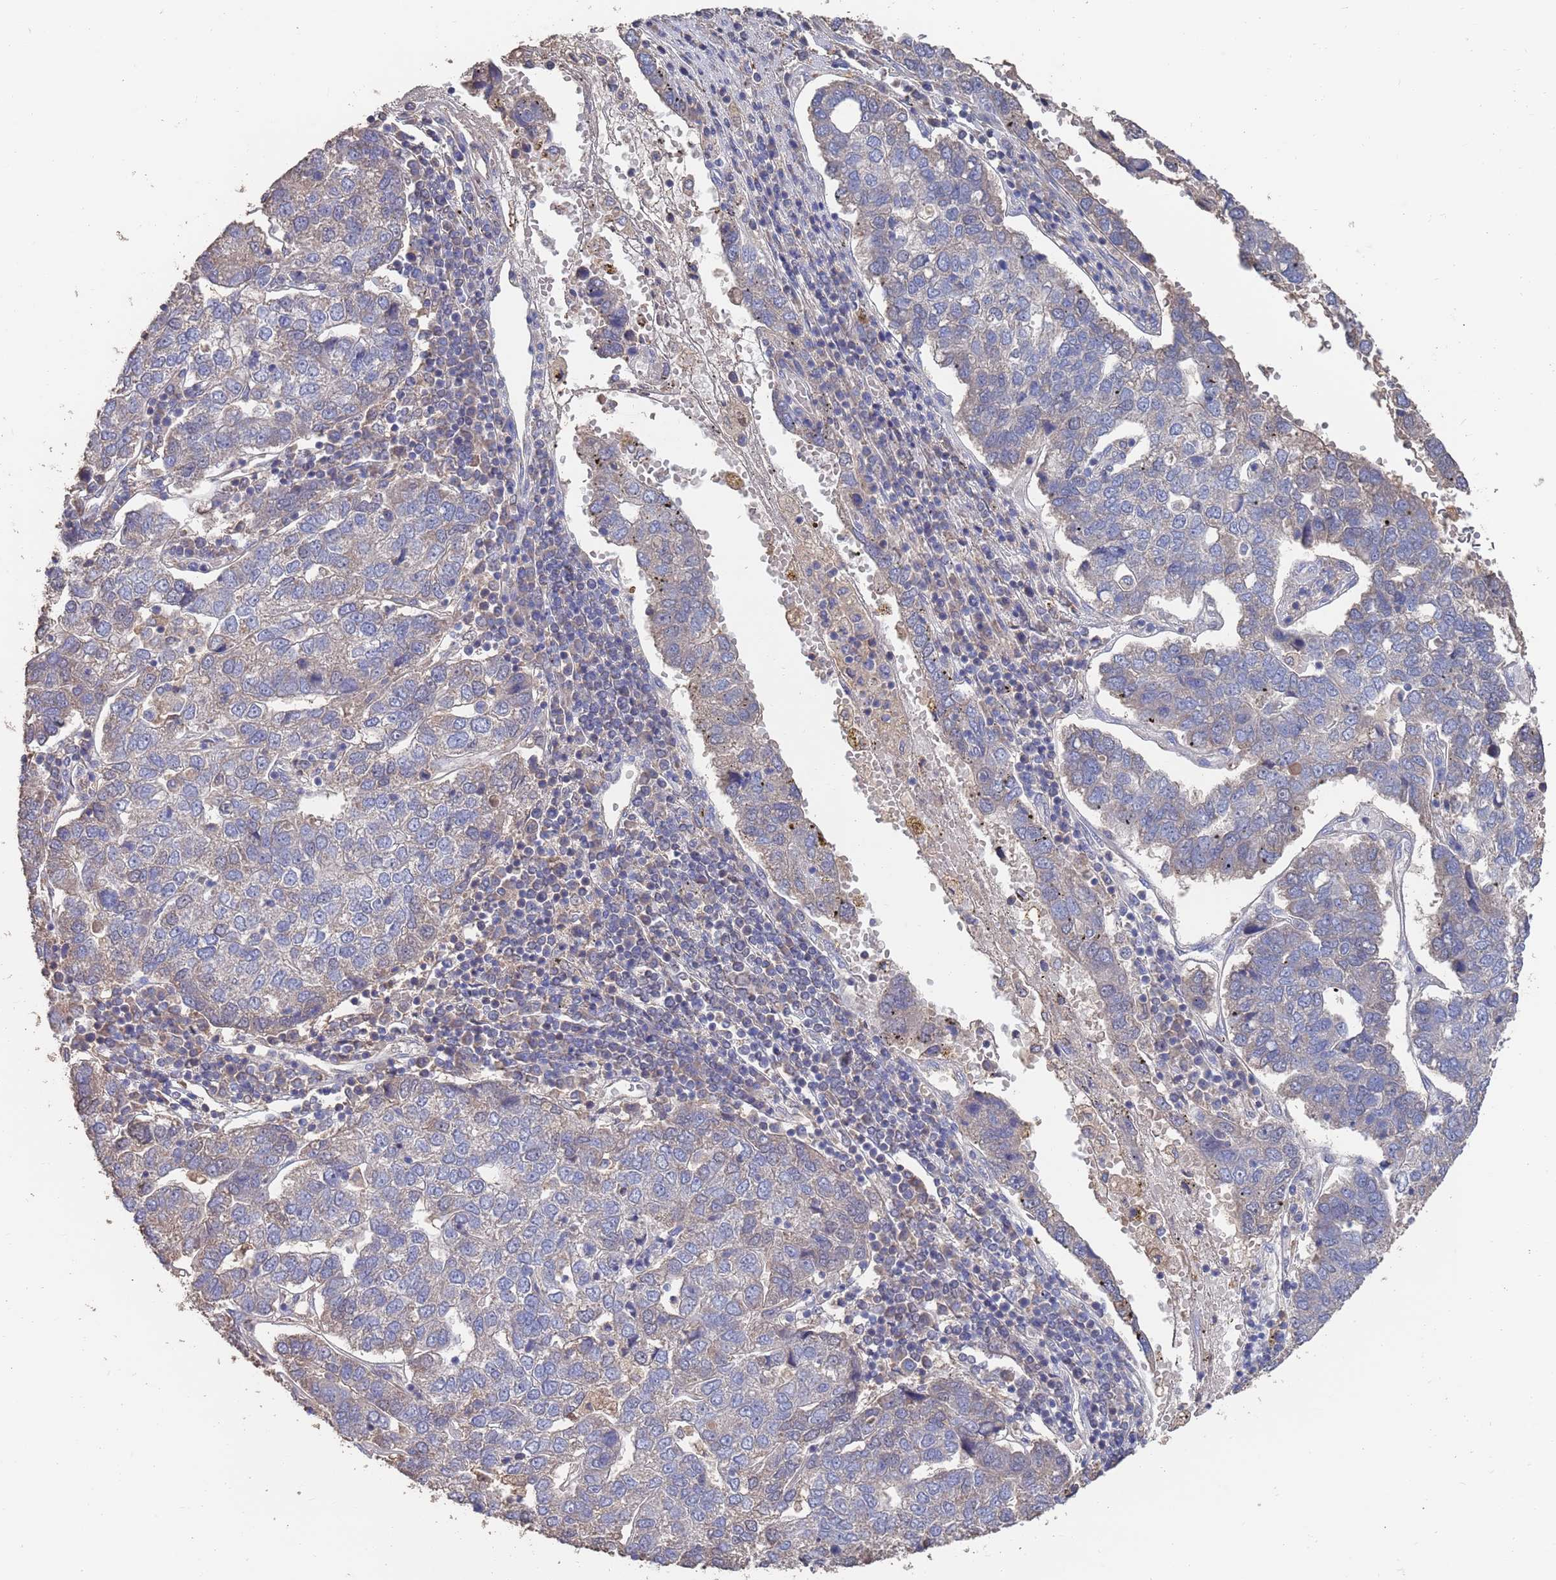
{"staining": {"intensity": "weak", "quantity": "<25%", "location": "cytoplasmic/membranous"}, "tissue": "pancreatic cancer", "cell_type": "Tumor cells", "image_type": "cancer", "snomed": [{"axis": "morphology", "description": "Adenocarcinoma, NOS"}, {"axis": "topography", "description": "Pancreas"}], "caption": "This is an immunohistochemistry (IHC) image of adenocarcinoma (pancreatic). There is no positivity in tumor cells.", "gene": "BTBD18", "patient": {"sex": "female", "age": 61}}